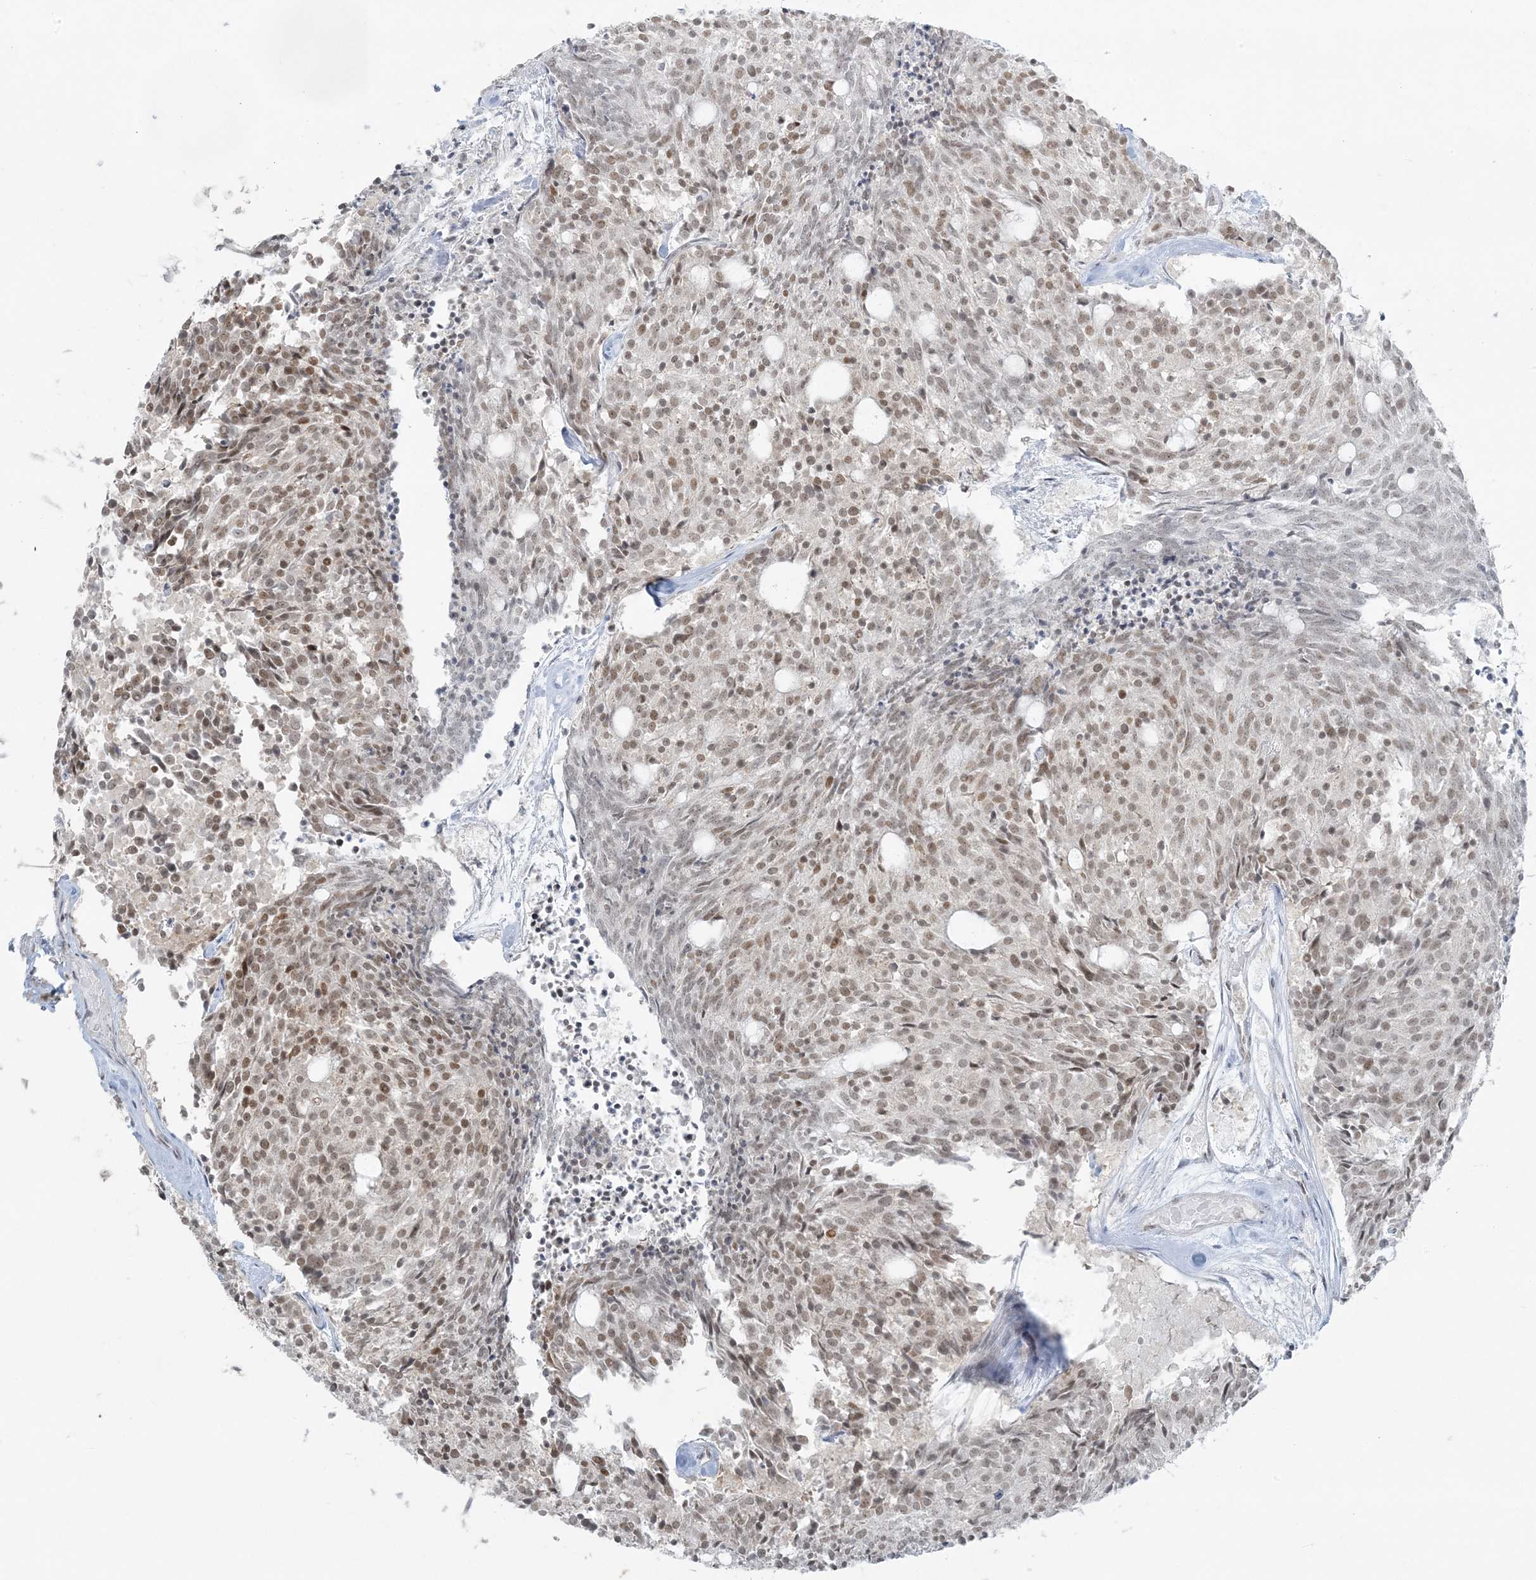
{"staining": {"intensity": "moderate", "quantity": ">75%", "location": "nuclear"}, "tissue": "carcinoid", "cell_type": "Tumor cells", "image_type": "cancer", "snomed": [{"axis": "morphology", "description": "Carcinoid, malignant, NOS"}, {"axis": "topography", "description": "Pancreas"}], "caption": "Immunohistochemical staining of human carcinoid shows medium levels of moderate nuclear protein positivity in about >75% of tumor cells. The staining was performed using DAB (3,3'-diaminobenzidine) to visualize the protein expression in brown, while the nuclei were stained in blue with hematoxylin (Magnification: 20x).", "gene": "ZNF787", "patient": {"sex": "female", "age": 54}}